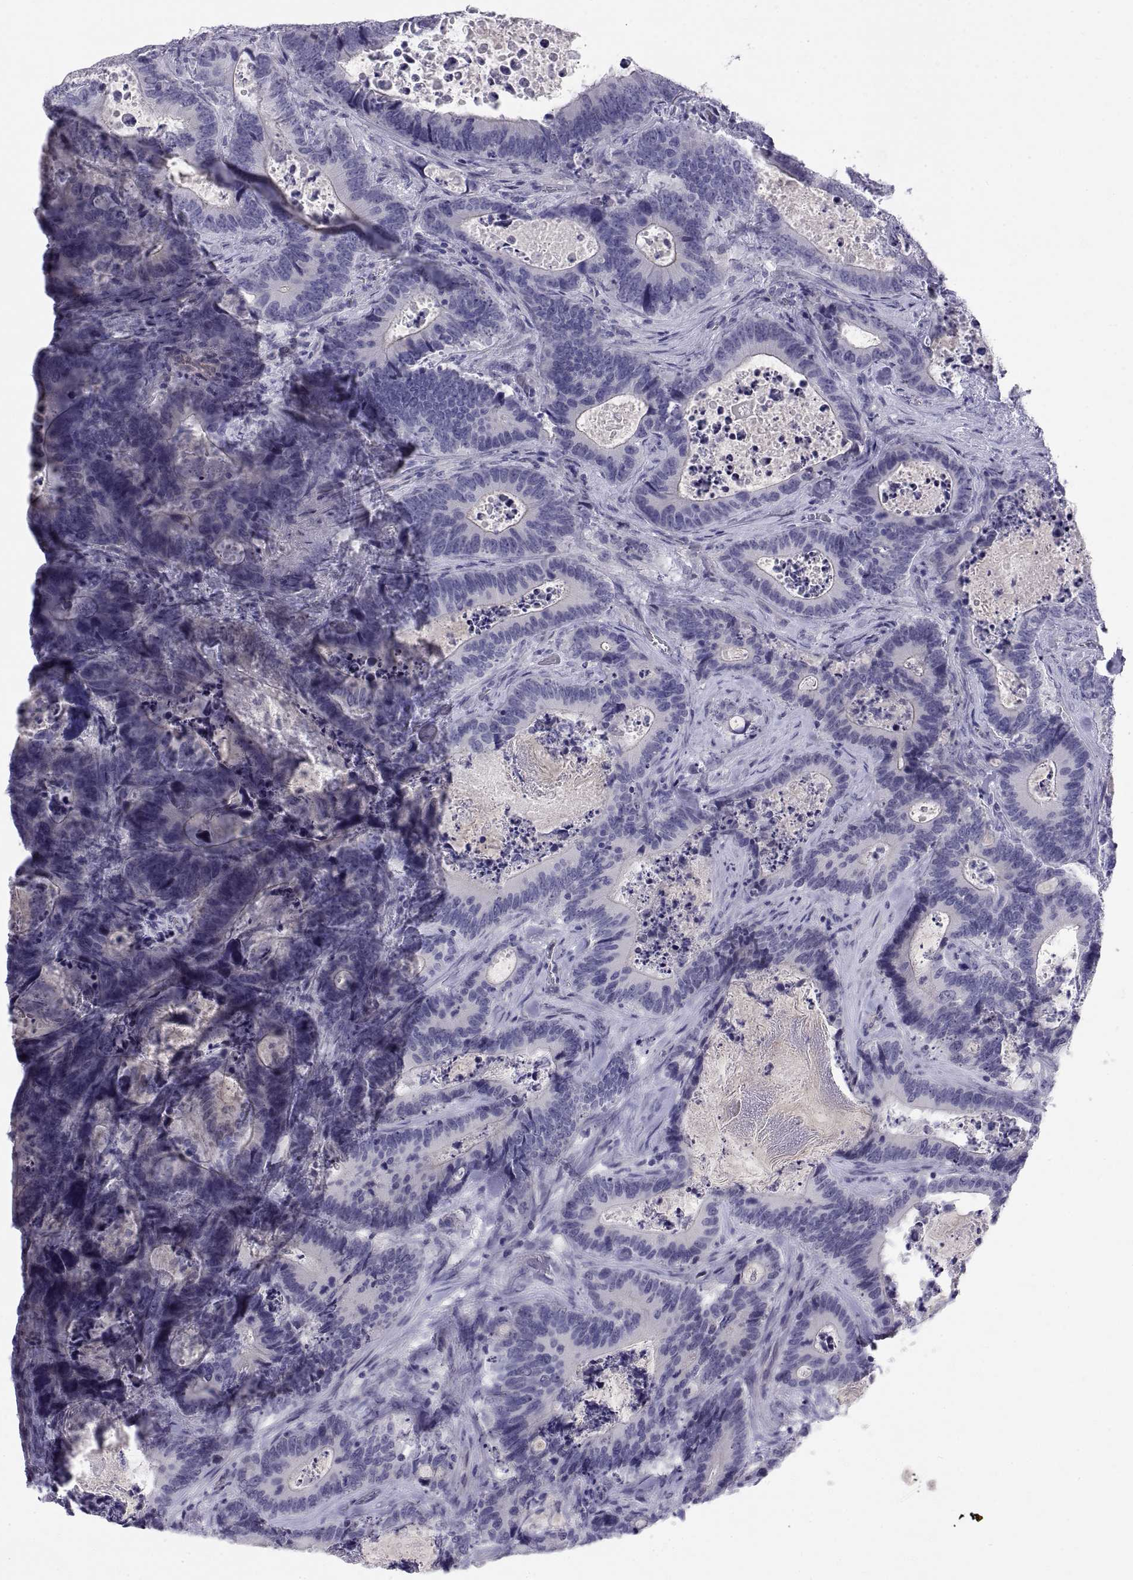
{"staining": {"intensity": "negative", "quantity": "none", "location": "none"}, "tissue": "colorectal cancer", "cell_type": "Tumor cells", "image_type": "cancer", "snomed": [{"axis": "morphology", "description": "Adenocarcinoma, NOS"}, {"axis": "topography", "description": "Colon"}], "caption": "This is an immunohistochemistry histopathology image of colorectal cancer (adenocarcinoma). There is no positivity in tumor cells.", "gene": "TEX13A", "patient": {"sex": "female", "age": 82}}